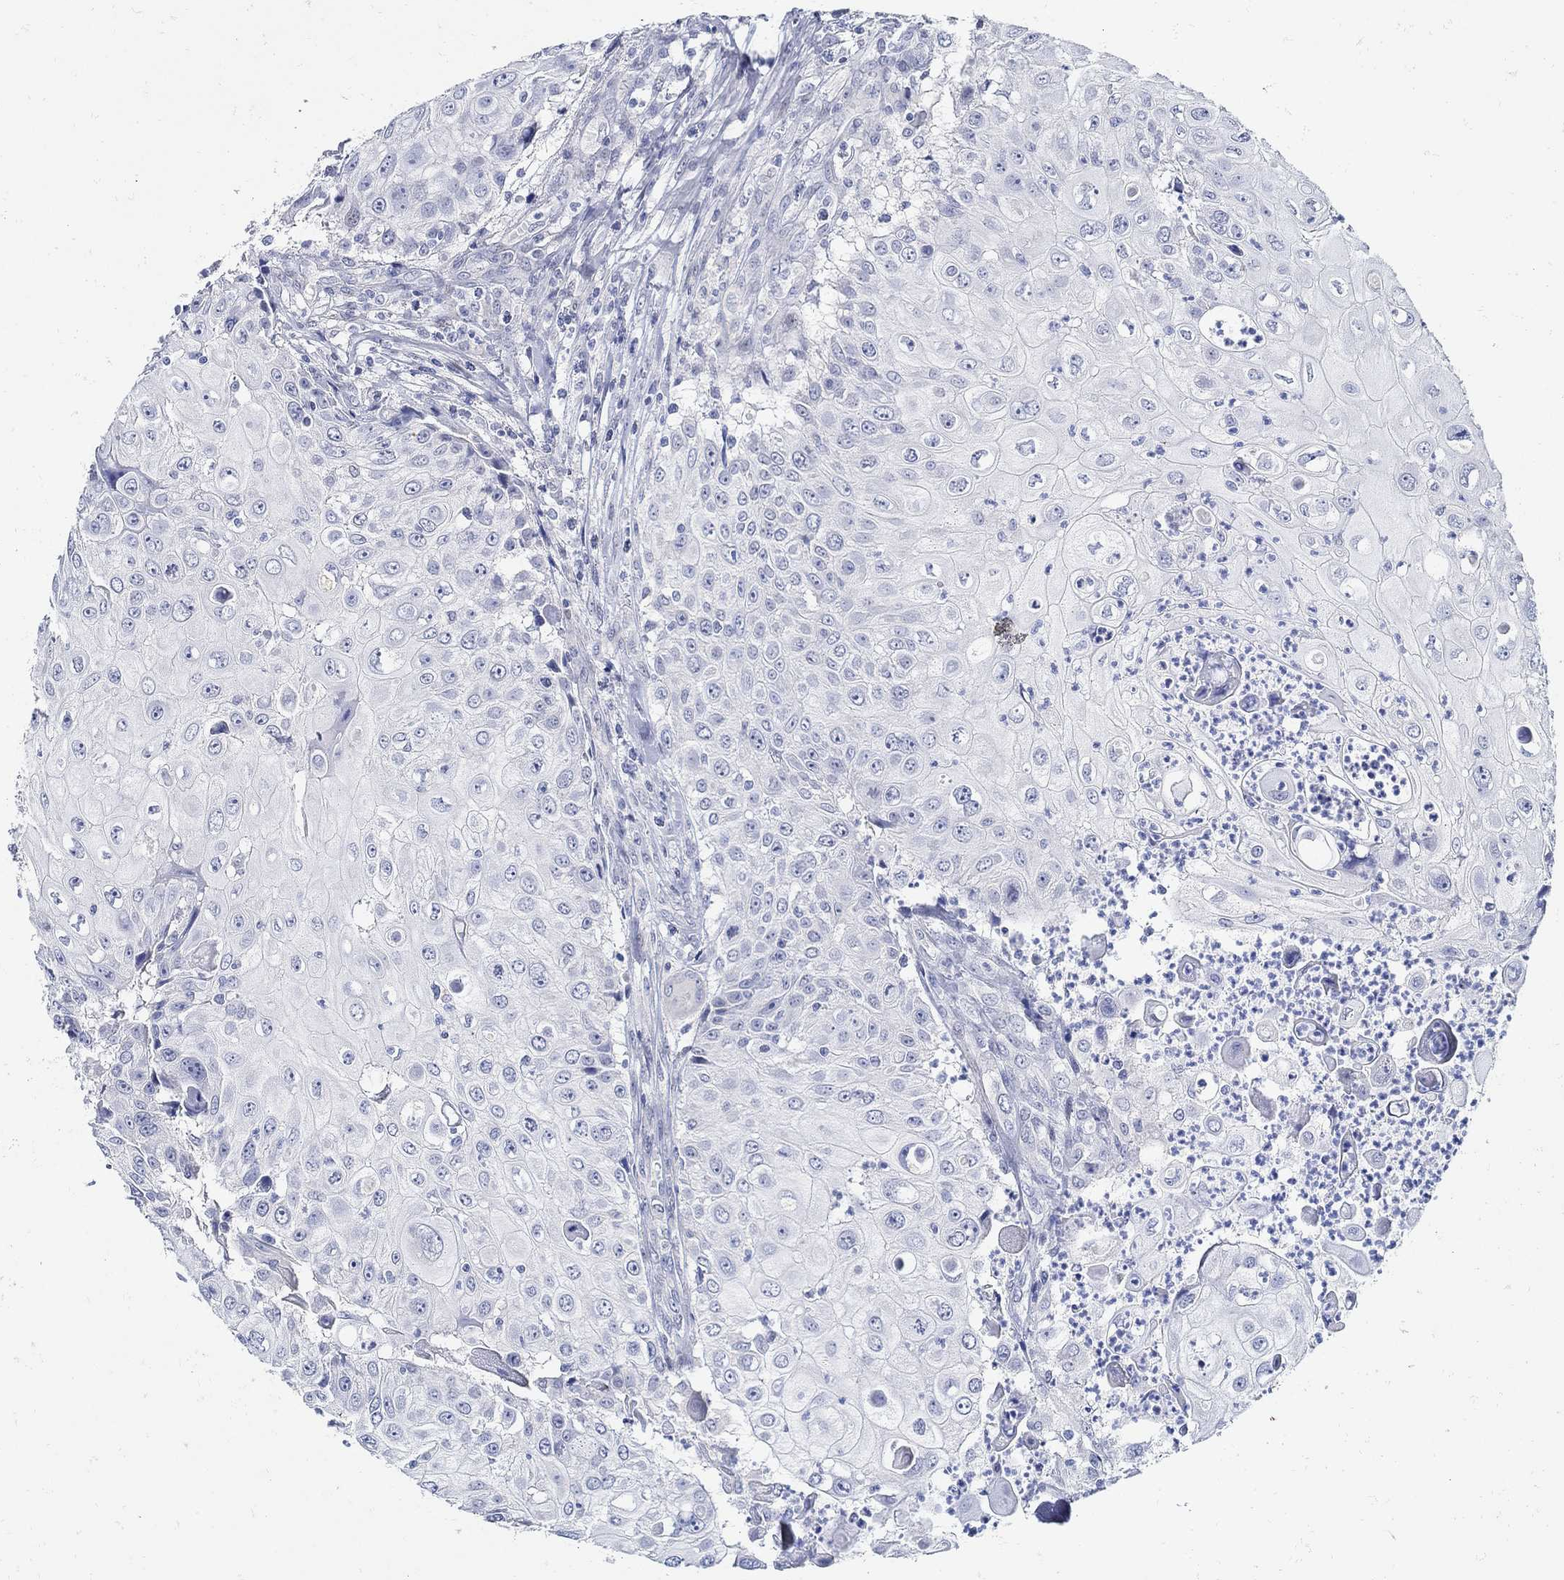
{"staining": {"intensity": "negative", "quantity": "none", "location": "none"}, "tissue": "urothelial cancer", "cell_type": "Tumor cells", "image_type": "cancer", "snomed": [{"axis": "morphology", "description": "Urothelial carcinoma, High grade"}, {"axis": "topography", "description": "Urinary bladder"}], "caption": "A photomicrograph of urothelial cancer stained for a protein demonstrates no brown staining in tumor cells. Brightfield microscopy of immunohistochemistry stained with DAB (brown) and hematoxylin (blue), captured at high magnification.", "gene": "NOS1", "patient": {"sex": "female", "age": 79}}